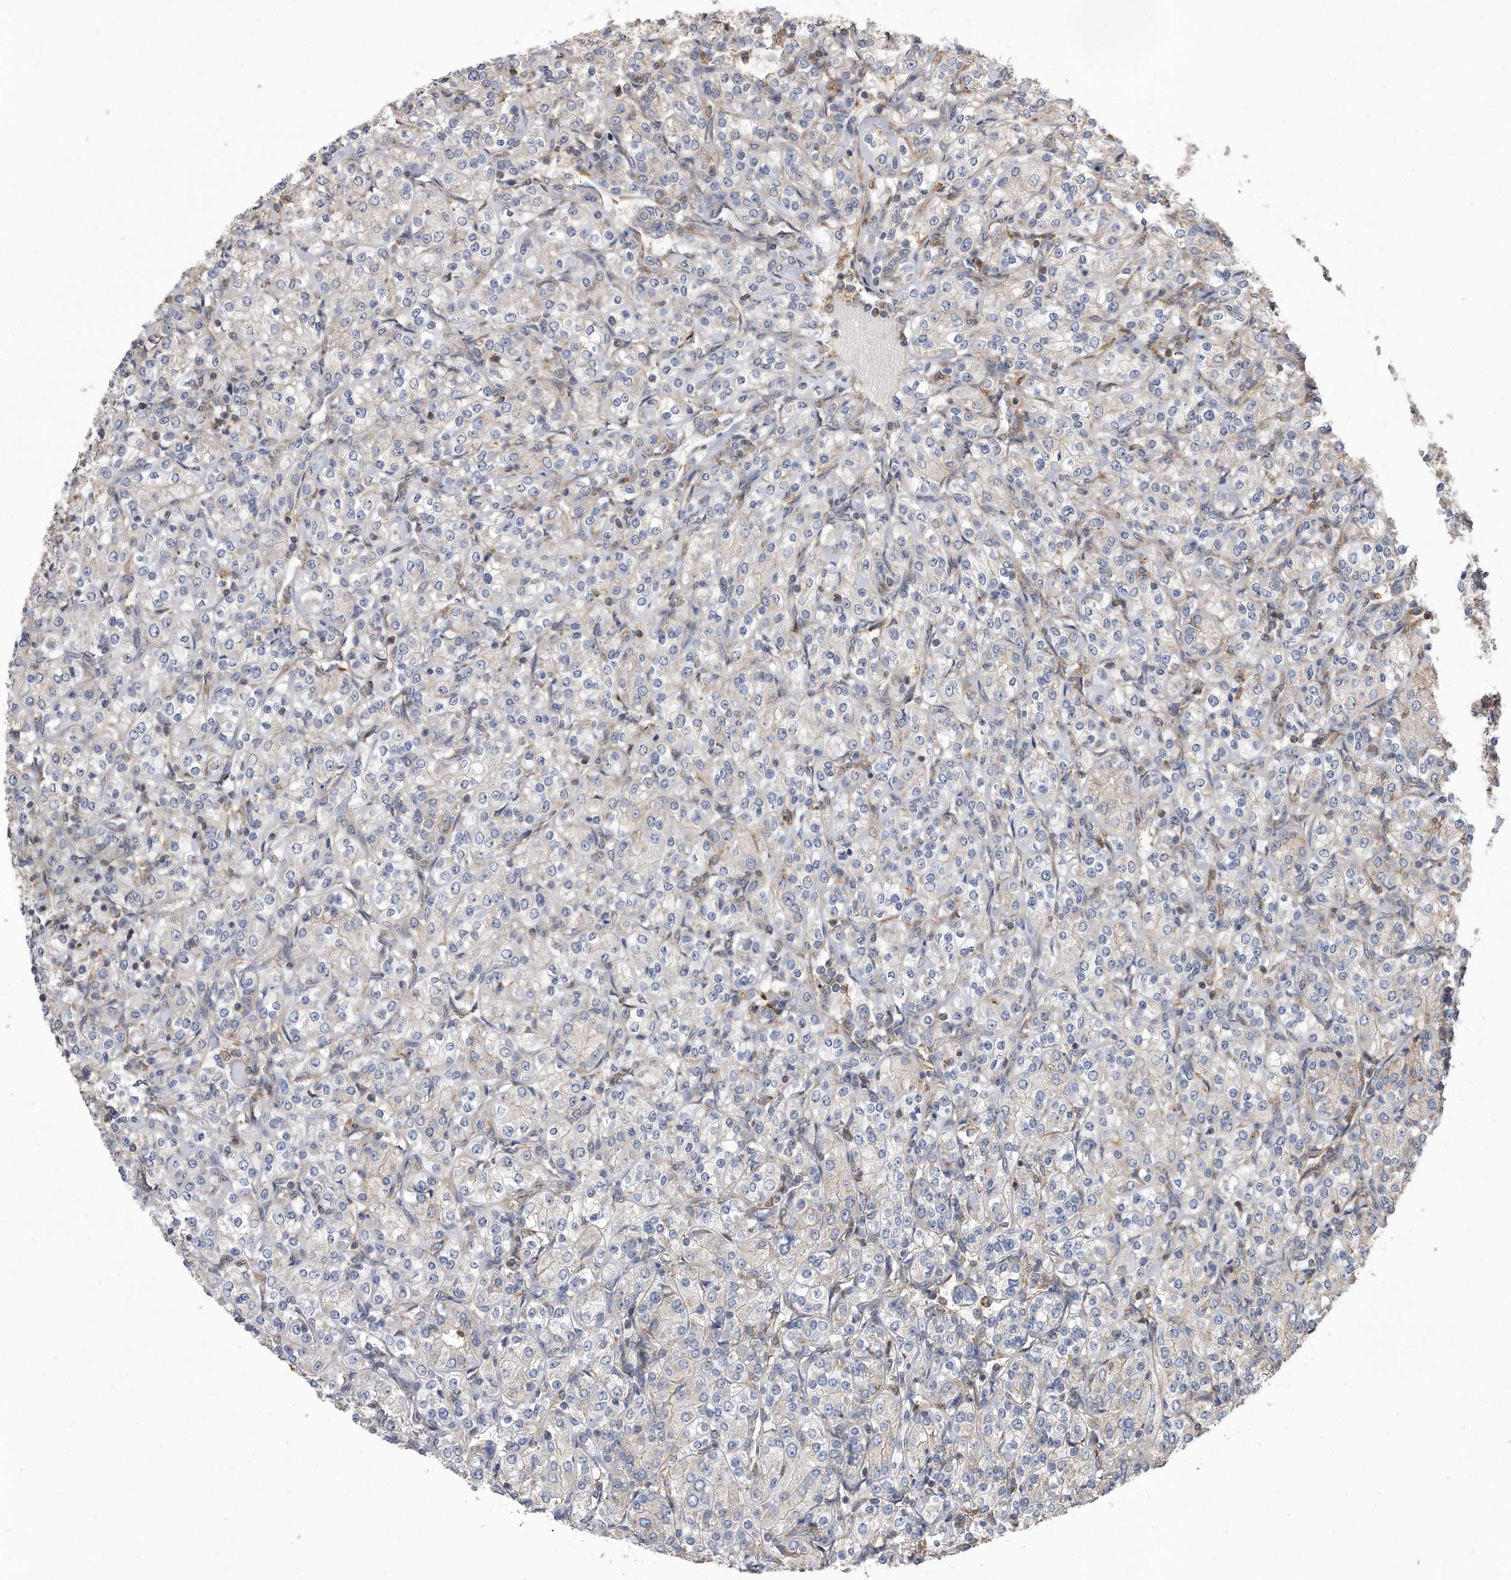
{"staining": {"intensity": "negative", "quantity": "none", "location": "none"}, "tissue": "renal cancer", "cell_type": "Tumor cells", "image_type": "cancer", "snomed": [{"axis": "morphology", "description": "Adenocarcinoma, NOS"}, {"axis": "topography", "description": "Kidney"}], "caption": "Tumor cells show no significant protein staining in renal cancer.", "gene": "TCP1", "patient": {"sex": "male", "age": 77}}